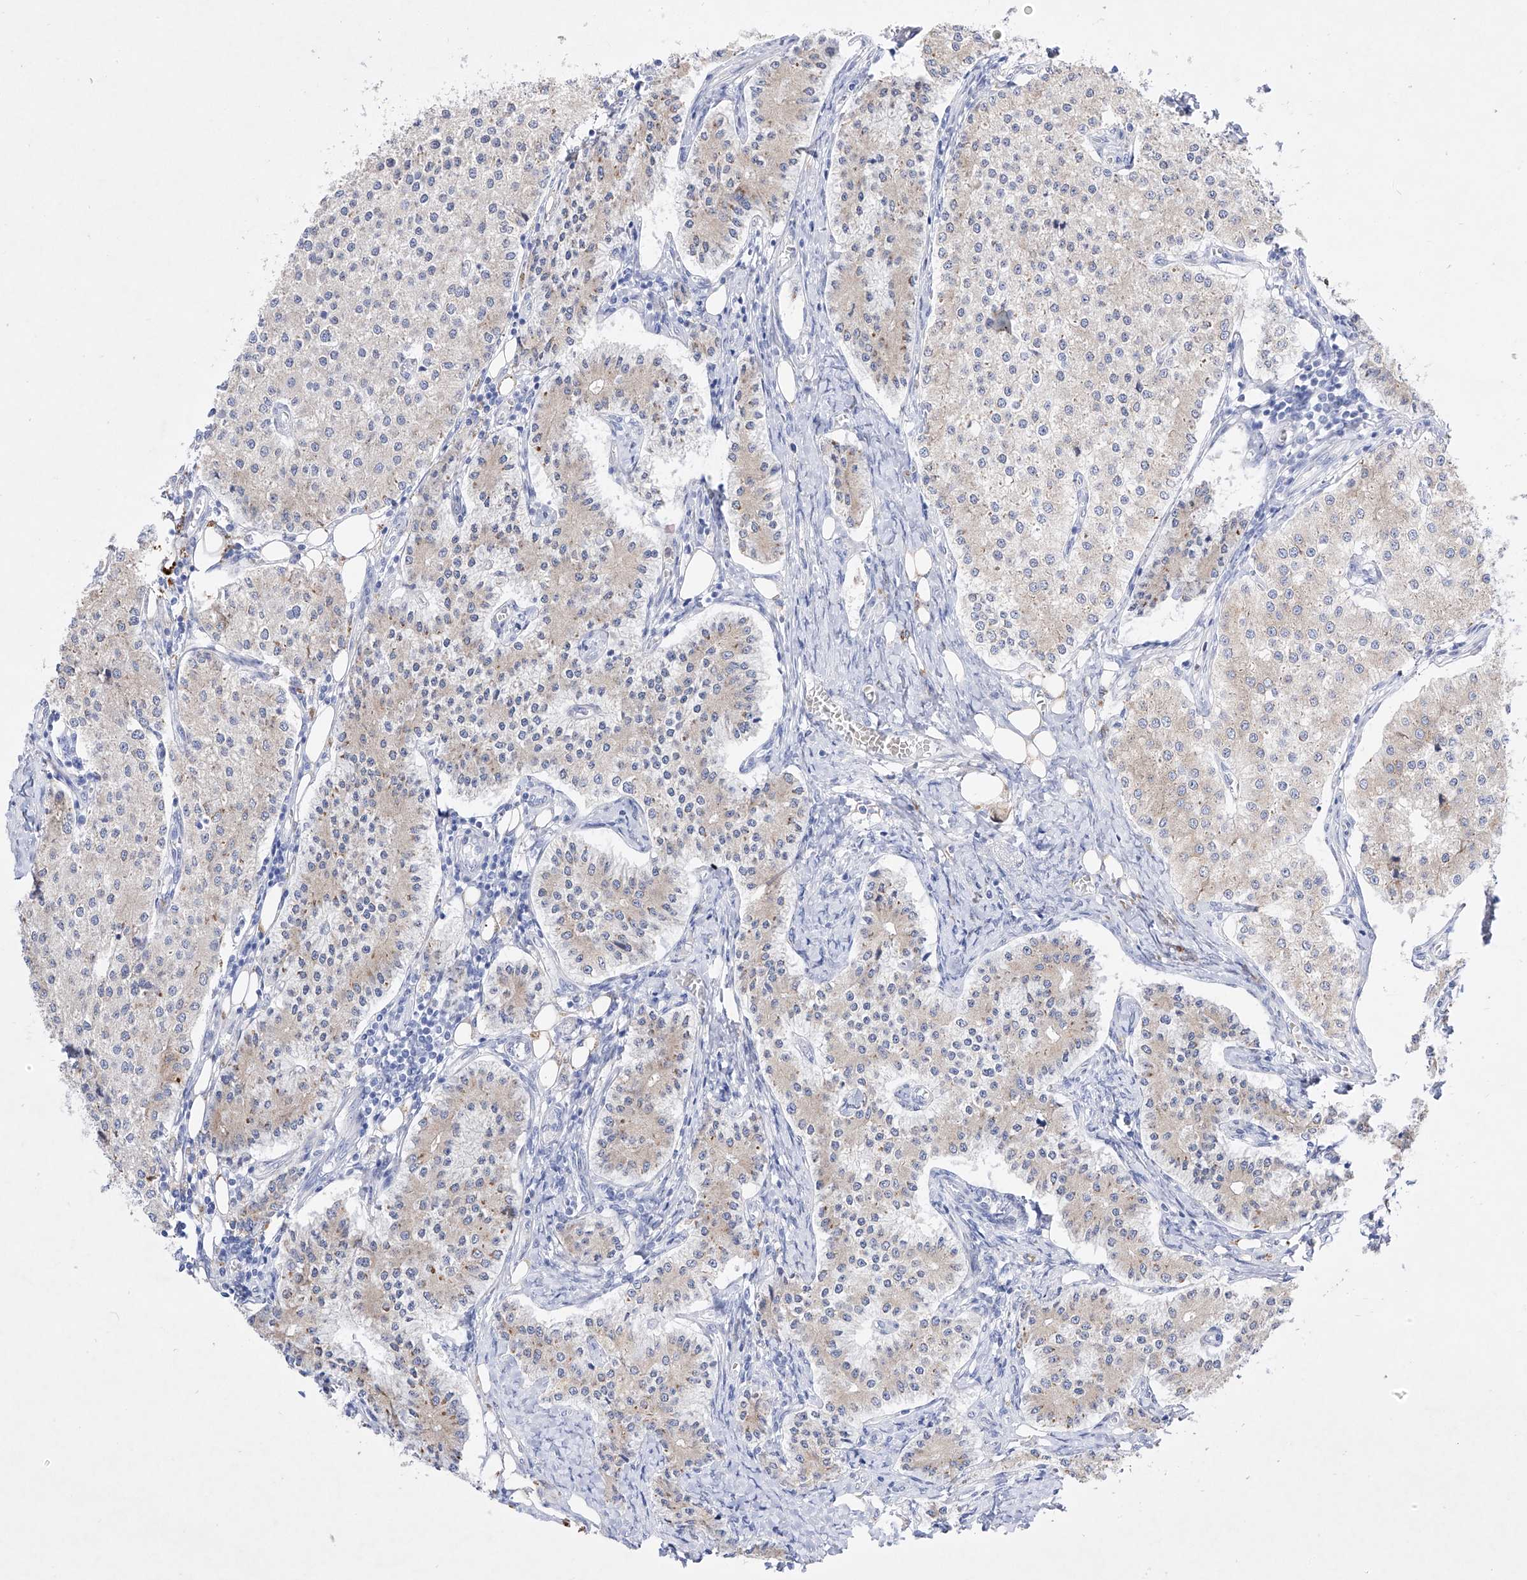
{"staining": {"intensity": "weak", "quantity": "<25%", "location": "cytoplasmic/membranous"}, "tissue": "carcinoid", "cell_type": "Tumor cells", "image_type": "cancer", "snomed": [{"axis": "morphology", "description": "Carcinoid, malignant, NOS"}, {"axis": "topography", "description": "Colon"}], "caption": "Immunohistochemical staining of human carcinoid (malignant) reveals no significant positivity in tumor cells. Brightfield microscopy of immunohistochemistry (IHC) stained with DAB (brown) and hematoxylin (blue), captured at high magnification.", "gene": "TM7SF2", "patient": {"sex": "female", "age": 52}}